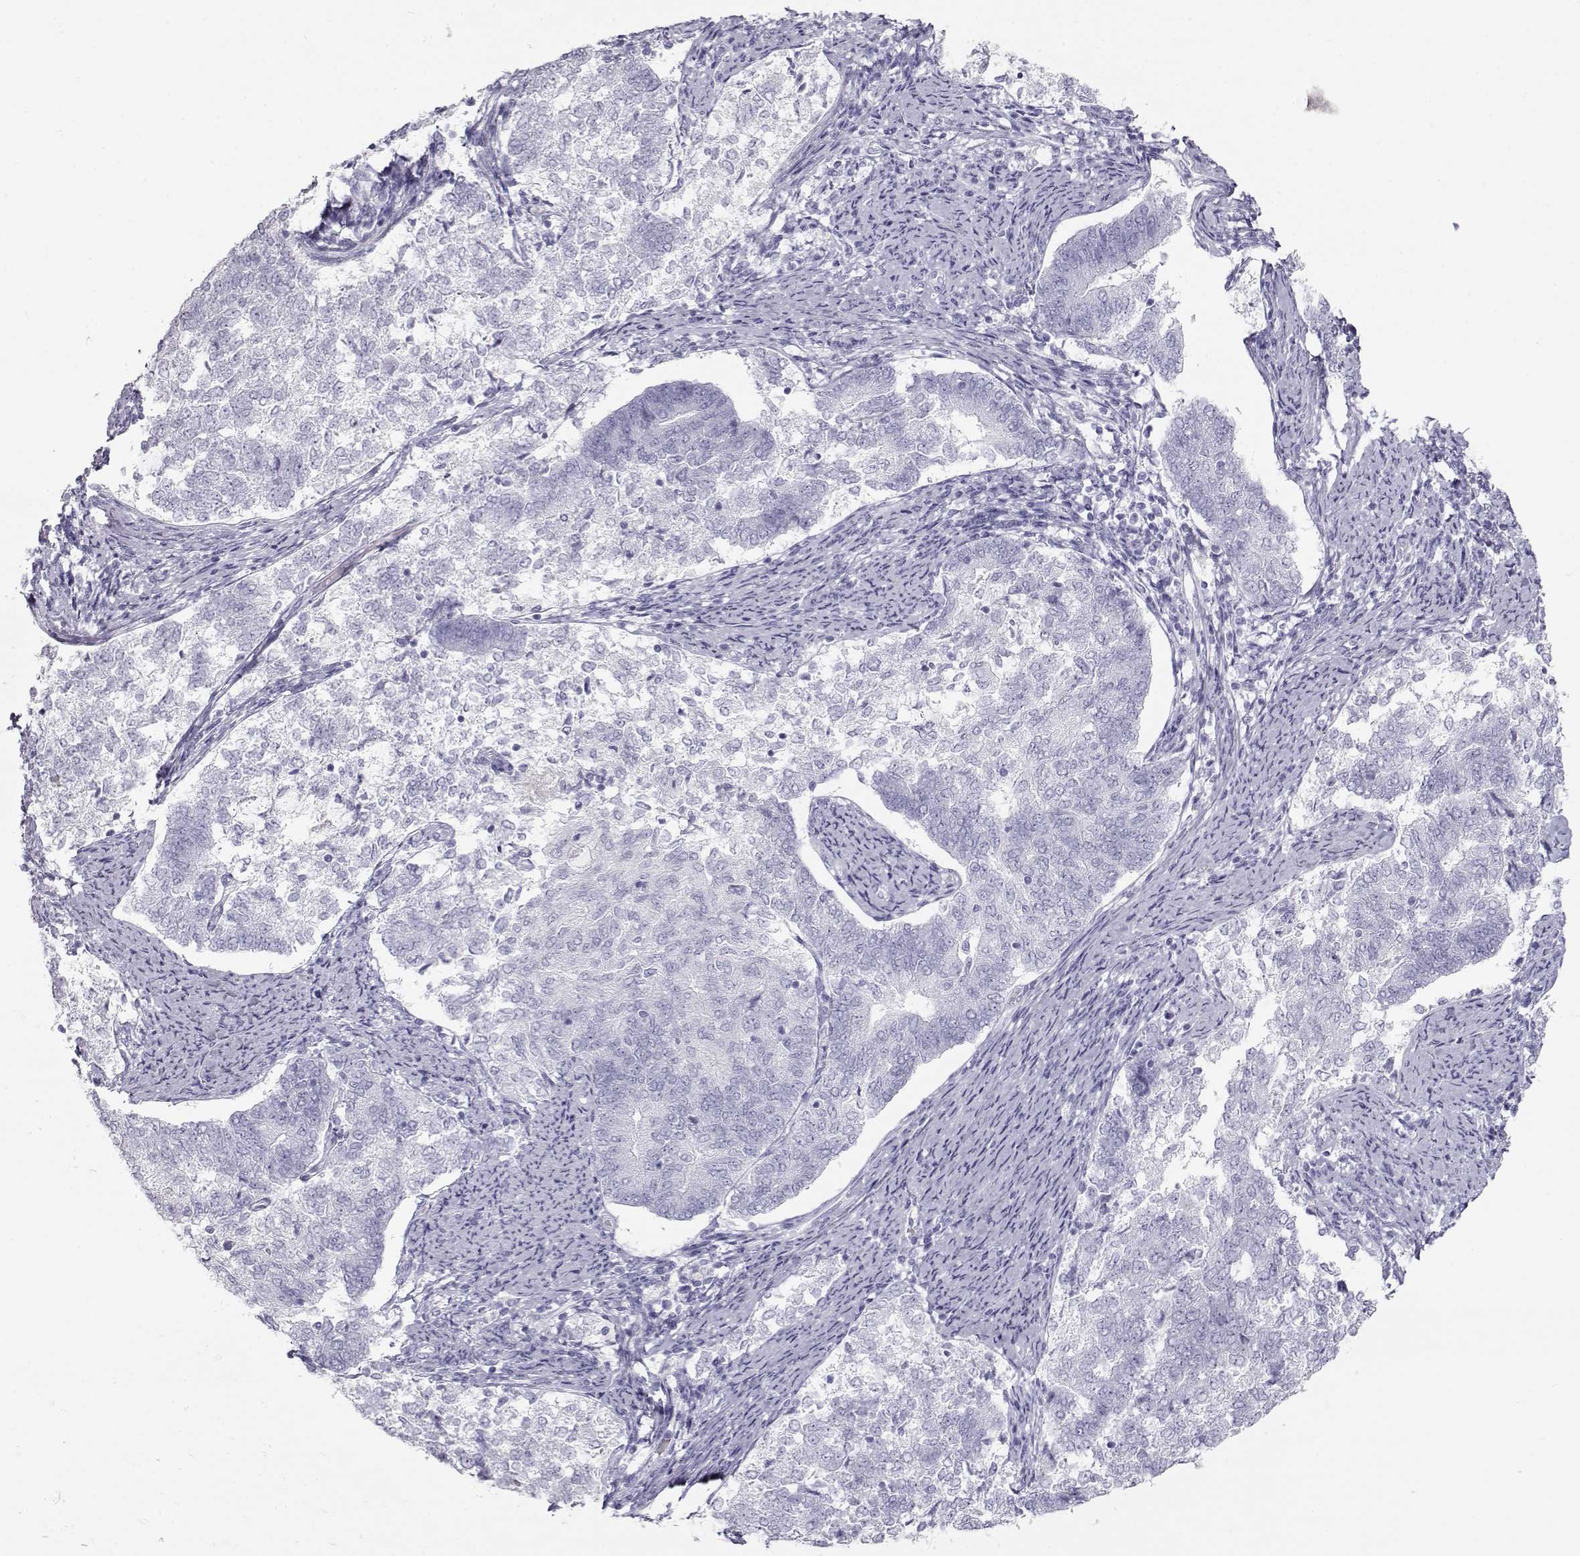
{"staining": {"intensity": "negative", "quantity": "none", "location": "none"}, "tissue": "endometrial cancer", "cell_type": "Tumor cells", "image_type": "cancer", "snomed": [{"axis": "morphology", "description": "Adenocarcinoma, NOS"}, {"axis": "topography", "description": "Endometrium"}], "caption": "The photomicrograph shows no staining of tumor cells in endometrial cancer (adenocarcinoma).", "gene": "TKTL1", "patient": {"sex": "female", "age": 65}}